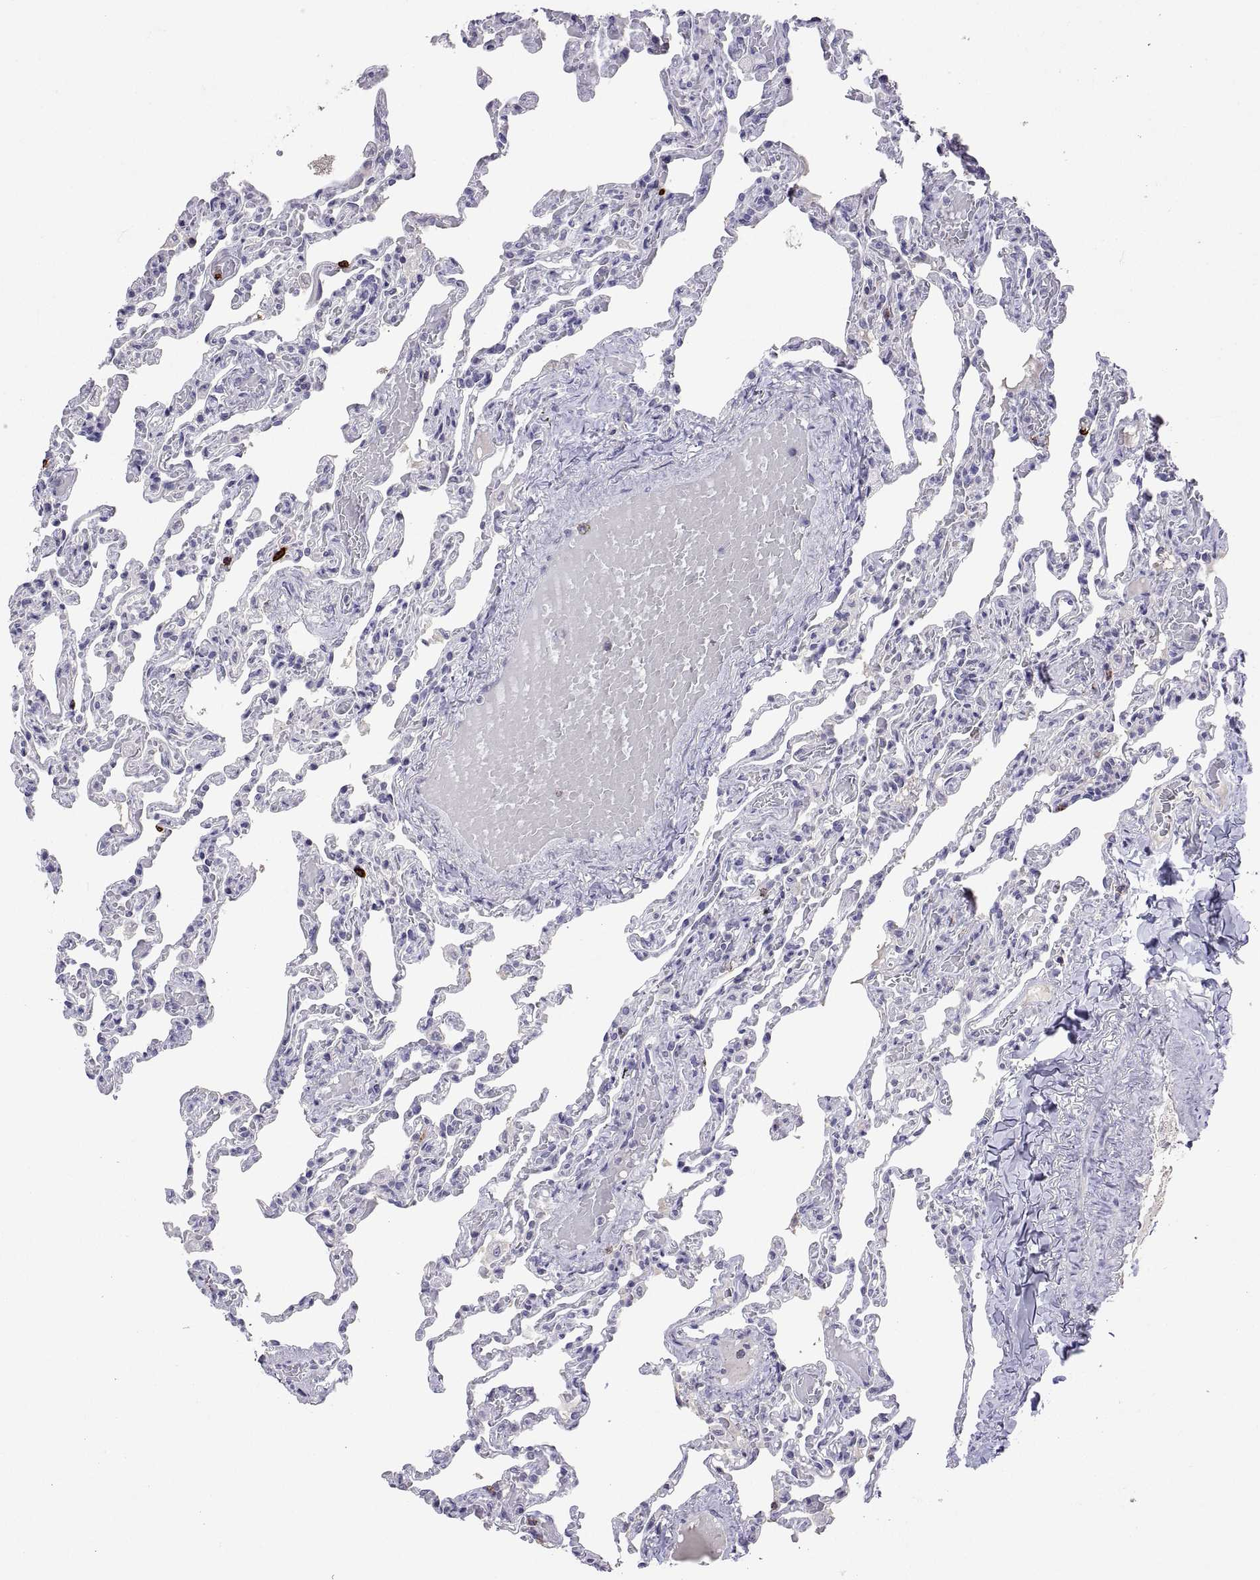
{"staining": {"intensity": "negative", "quantity": "none", "location": "none"}, "tissue": "lung", "cell_type": "Alveolar cells", "image_type": "normal", "snomed": [{"axis": "morphology", "description": "Normal tissue, NOS"}, {"axis": "topography", "description": "Lung"}], "caption": "Alveolar cells show no significant protein staining in unremarkable lung. (Brightfield microscopy of DAB (3,3'-diaminobenzidine) IHC at high magnification).", "gene": "MS4A1", "patient": {"sex": "female", "age": 43}}